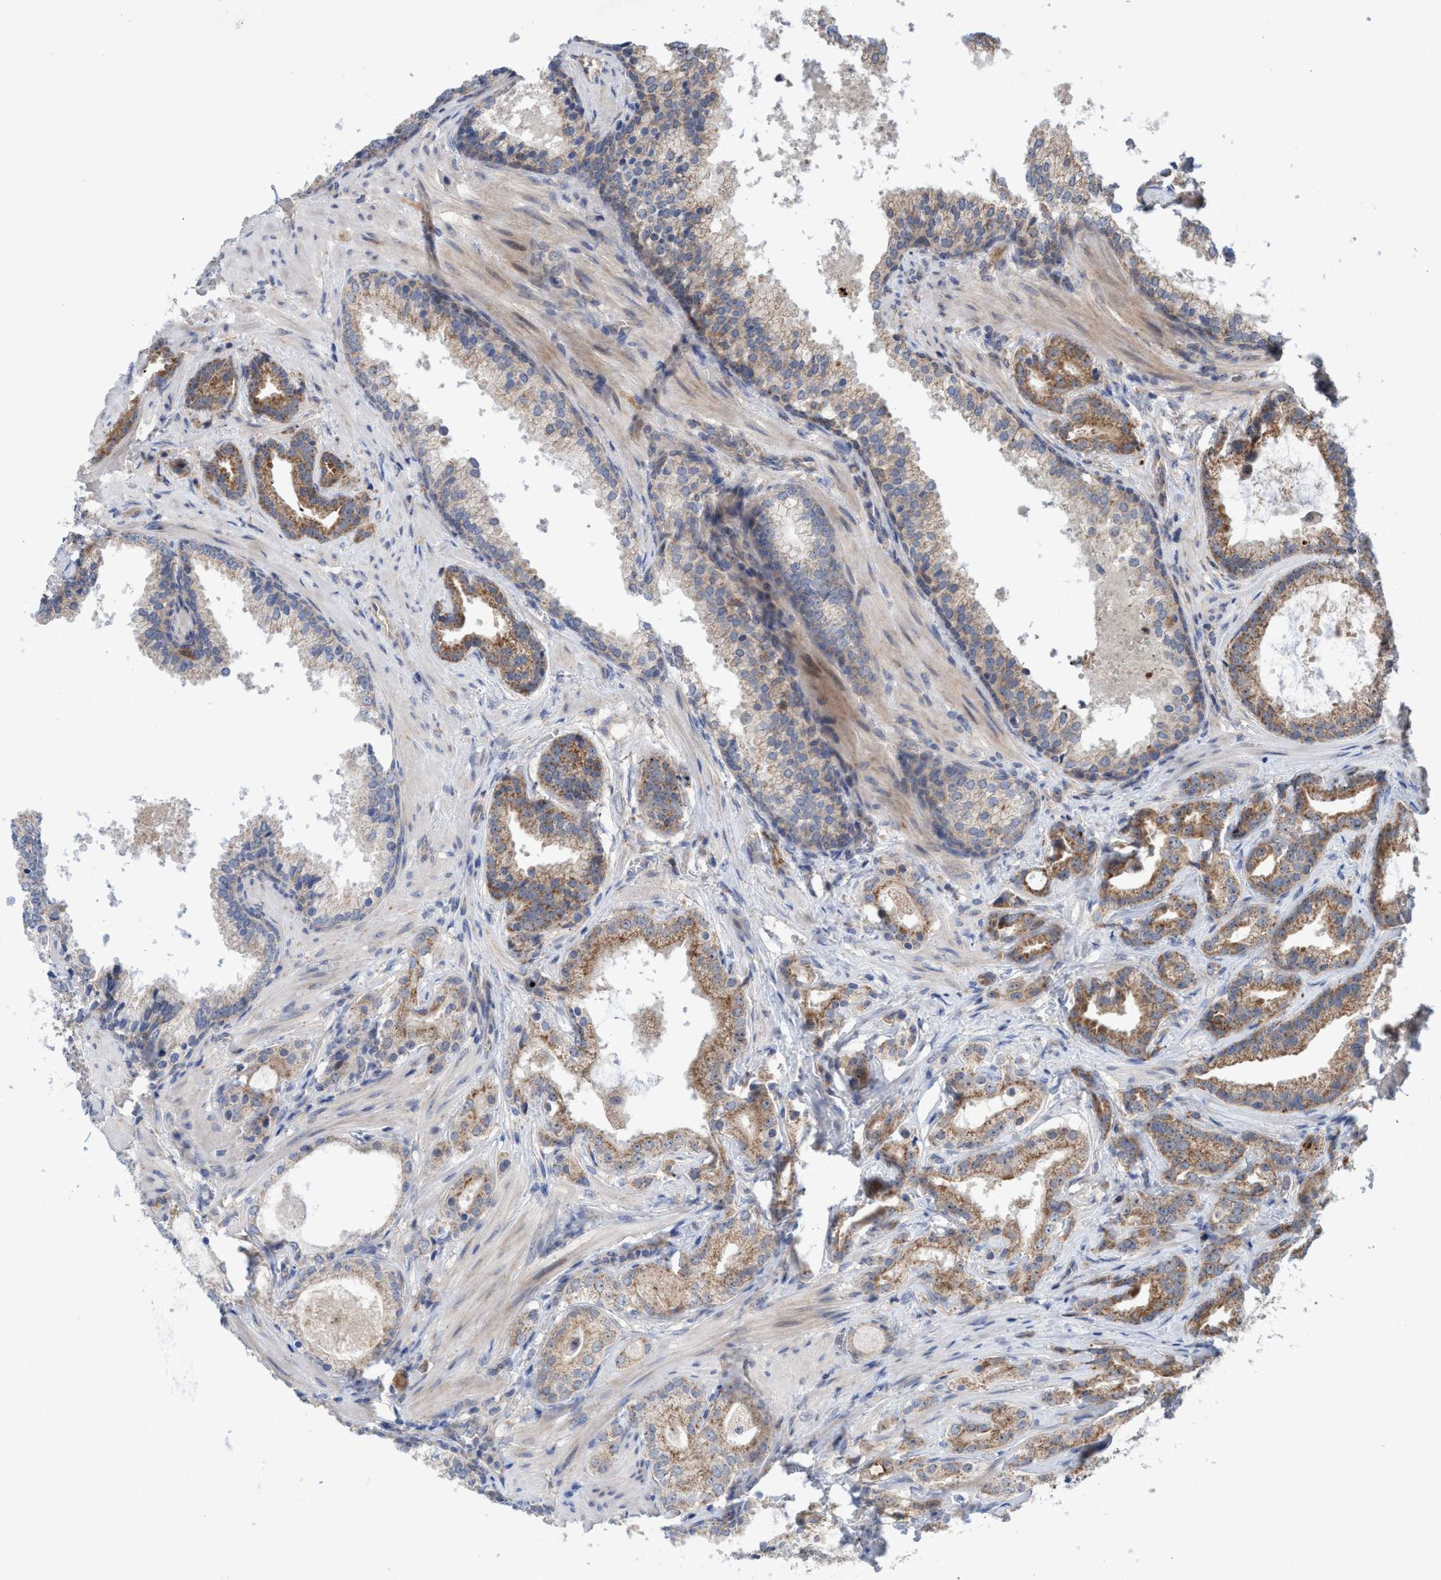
{"staining": {"intensity": "moderate", "quantity": ">75%", "location": "cytoplasmic/membranous"}, "tissue": "prostate cancer", "cell_type": "Tumor cells", "image_type": "cancer", "snomed": [{"axis": "morphology", "description": "Adenocarcinoma, Low grade"}, {"axis": "topography", "description": "Prostate"}], "caption": "Moderate cytoplasmic/membranous expression is appreciated in approximately >75% of tumor cells in adenocarcinoma (low-grade) (prostate). Using DAB (3,3'-diaminobenzidine) (brown) and hematoxylin (blue) stains, captured at high magnification using brightfield microscopy.", "gene": "P2RY14", "patient": {"sex": "male", "age": 59}}